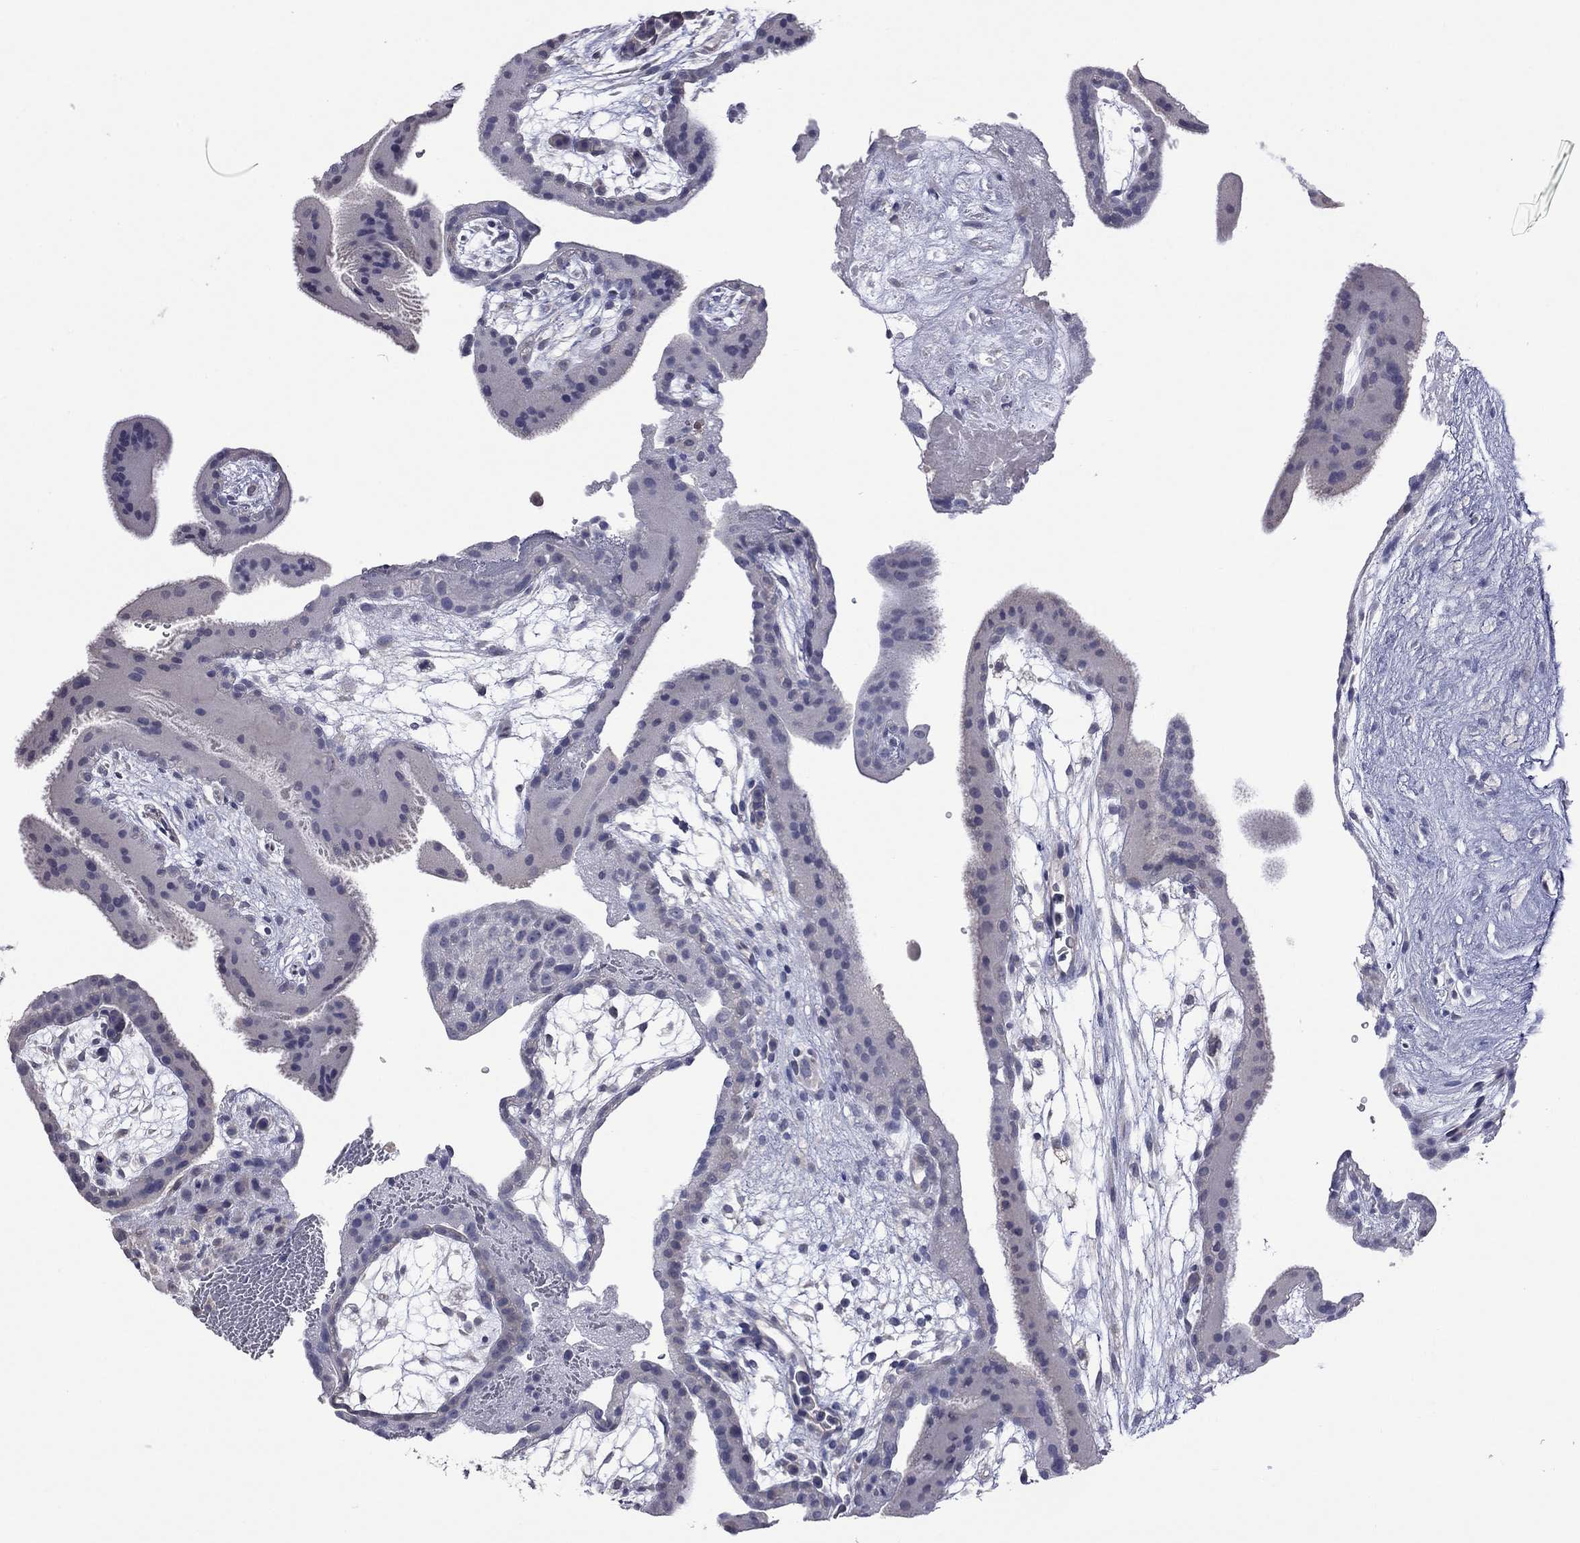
{"staining": {"intensity": "negative", "quantity": "none", "location": "none"}, "tissue": "placenta", "cell_type": "Decidual cells", "image_type": "normal", "snomed": [{"axis": "morphology", "description": "Normal tissue, NOS"}, {"axis": "topography", "description": "Placenta"}], "caption": "This is a histopathology image of immunohistochemistry (IHC) staining of benign placenta, which shows no expression in decidual cells.", "gene": "HYLS1", "patient": {"sex": "female", "age": 19}}